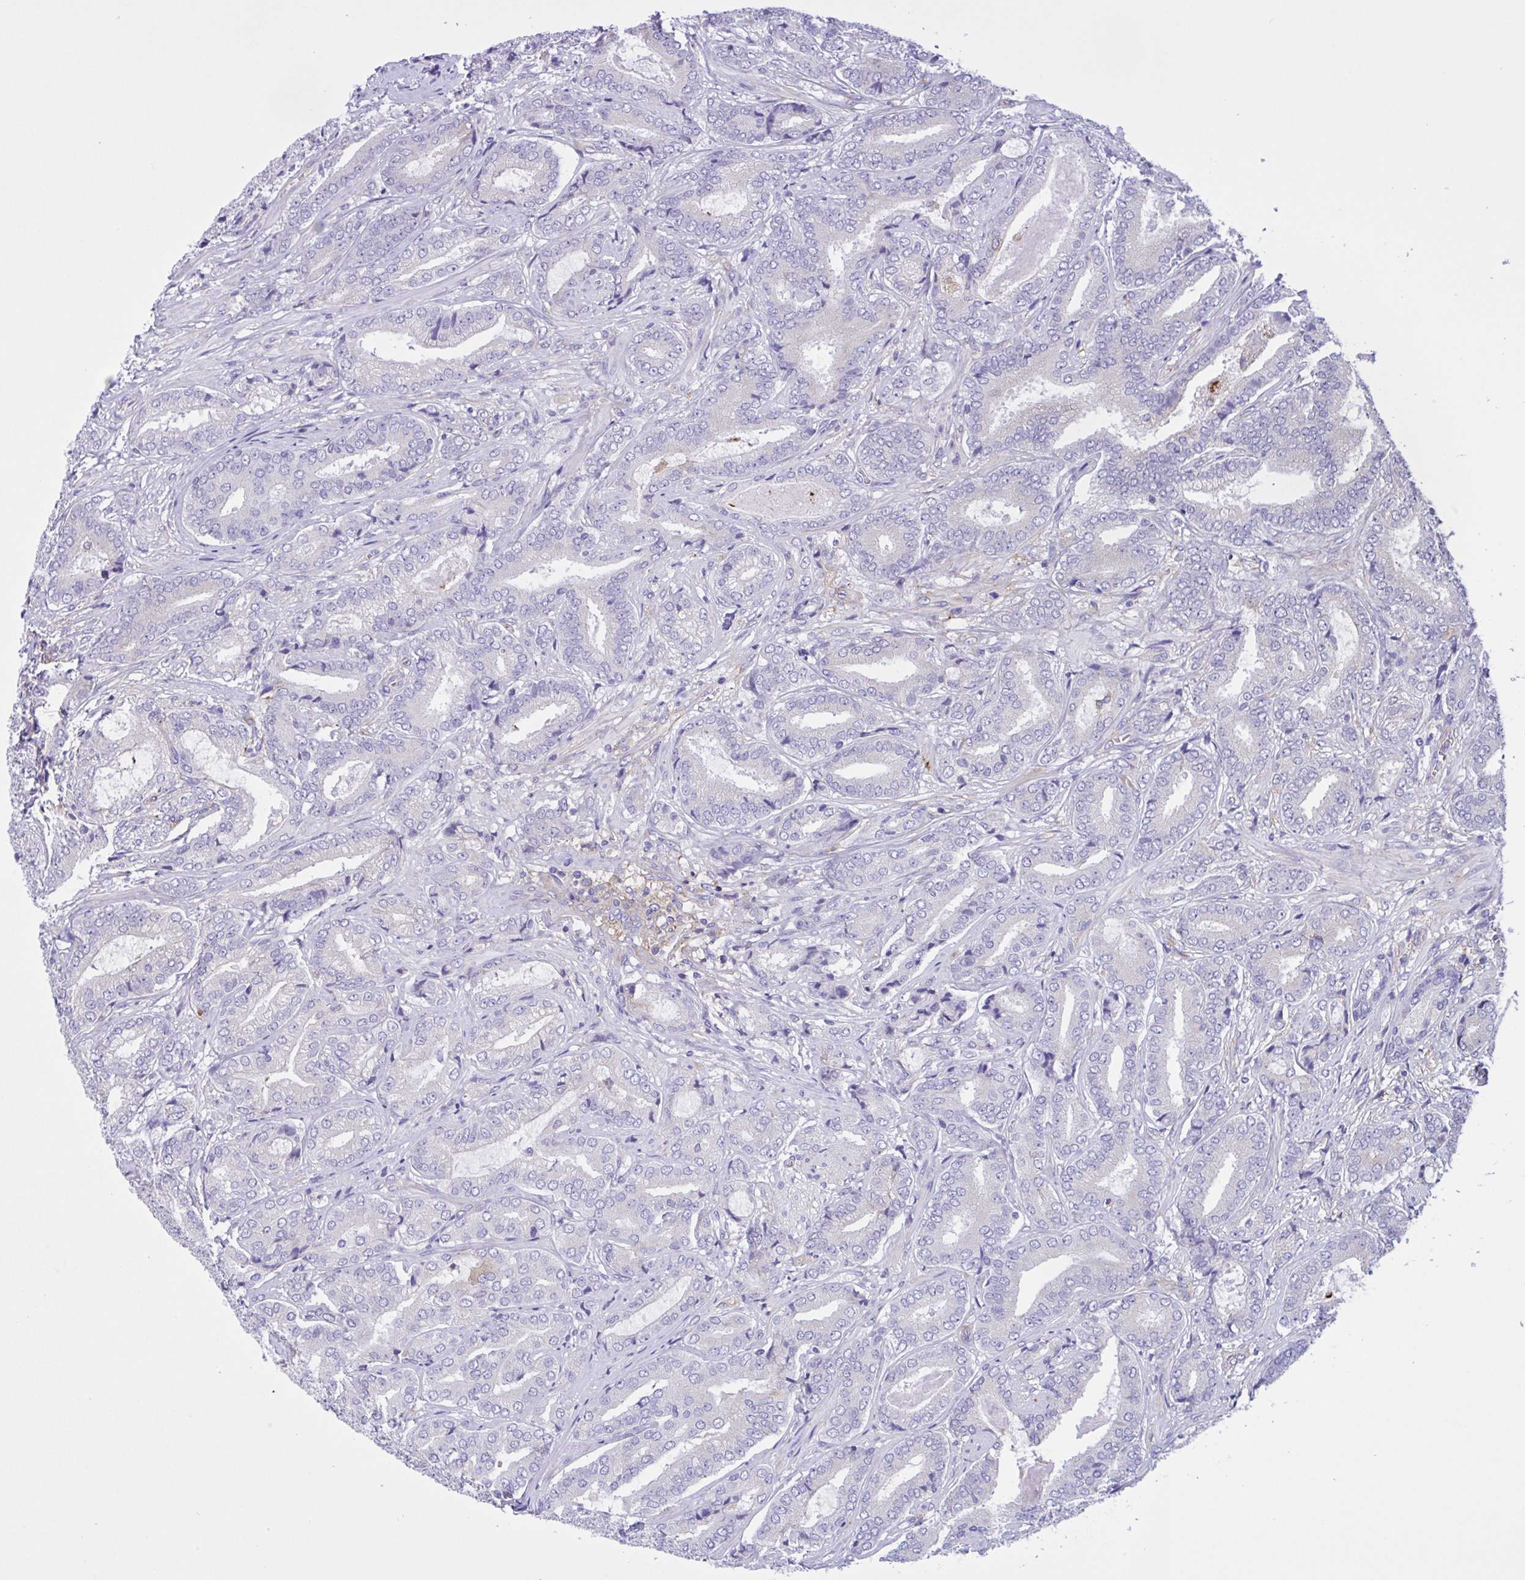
{"staining": {"intensity": "negative", "quantity": "none", "location": "none"}, "tissue": "prostate cancer", "cell_type": "Tumor cells", "image_type": "cancer", "snomed": [{"axis": "morphology", "description": "Adenocarcinoma, High grade"}, {"axis": "topography", "description": "Prostate"}], "caption": "An immunohistochemistry (IHC) photomicrograph of prostate cancer (adenocarcinoma (high-grade)) is shown. There is no staining in tumor cells of prostate cancer (adenocarcinoma (high-grade)).", "gene": "OR51M1", "patient": {"sex": "male", "age": 62}}